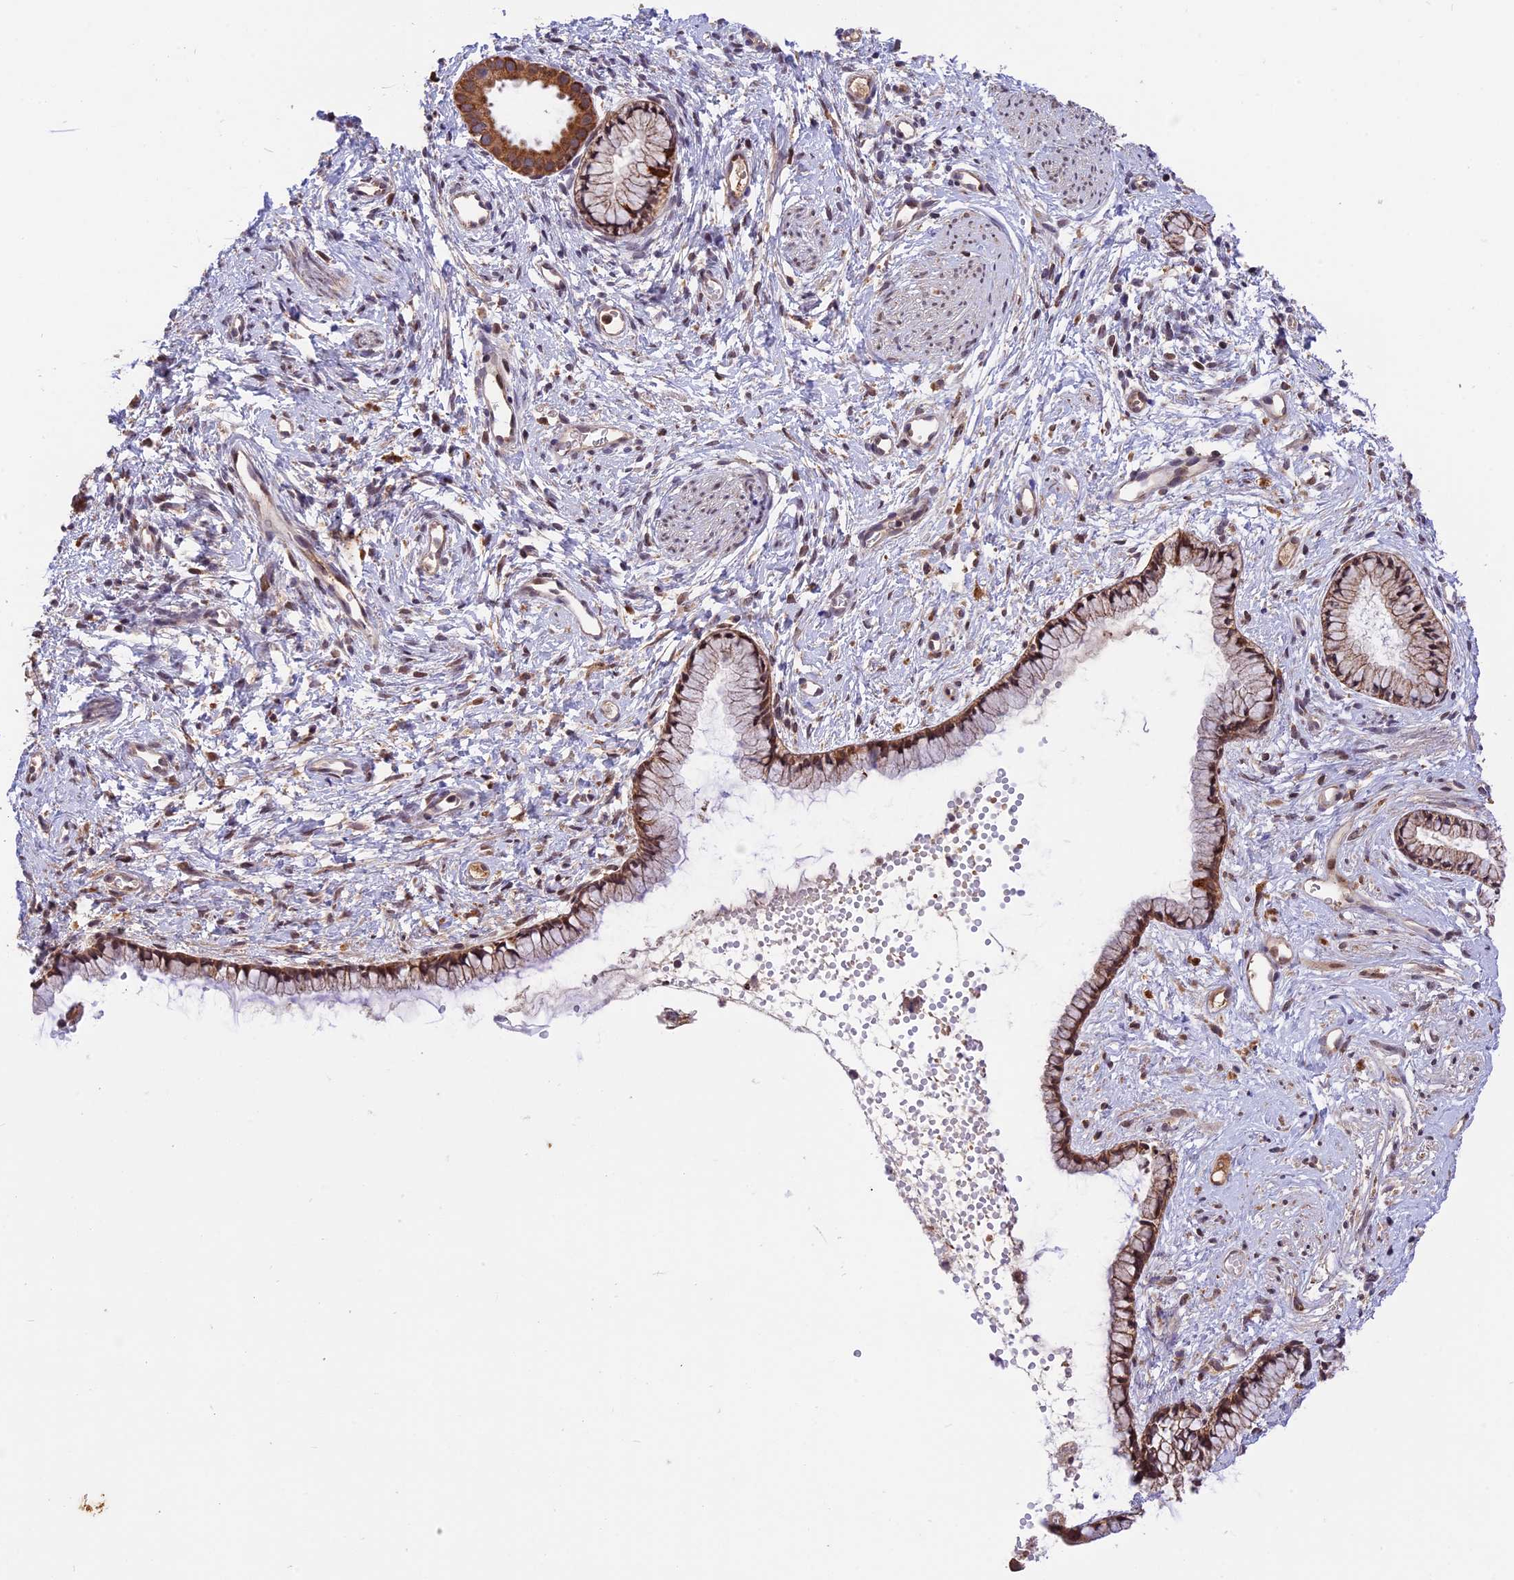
{"staining": {"intensity": "moderate", "quantity": ">75%", "location": "cytoplasmic/membranous,nuclear"}, "tissue": "cervix", "cell_type": "Glandular cells", "image_type": "normal", "snomed": [{"axis": "morphology", "description": "Normal tissue, NOS"}, {"axis": "topography", "description": "Cervix"}], "caption": "Moderate cytoplasmic/membranous,nuclear protein staining is seen in approximately >75% of glandular cells in cervix. The protein is stained brown, and the nuclei are stained in blue (DAB IHC with brightfield microscopy, high magnification).", "gene": "RERGL", "patient": {"sex": "female", "age": 57}}